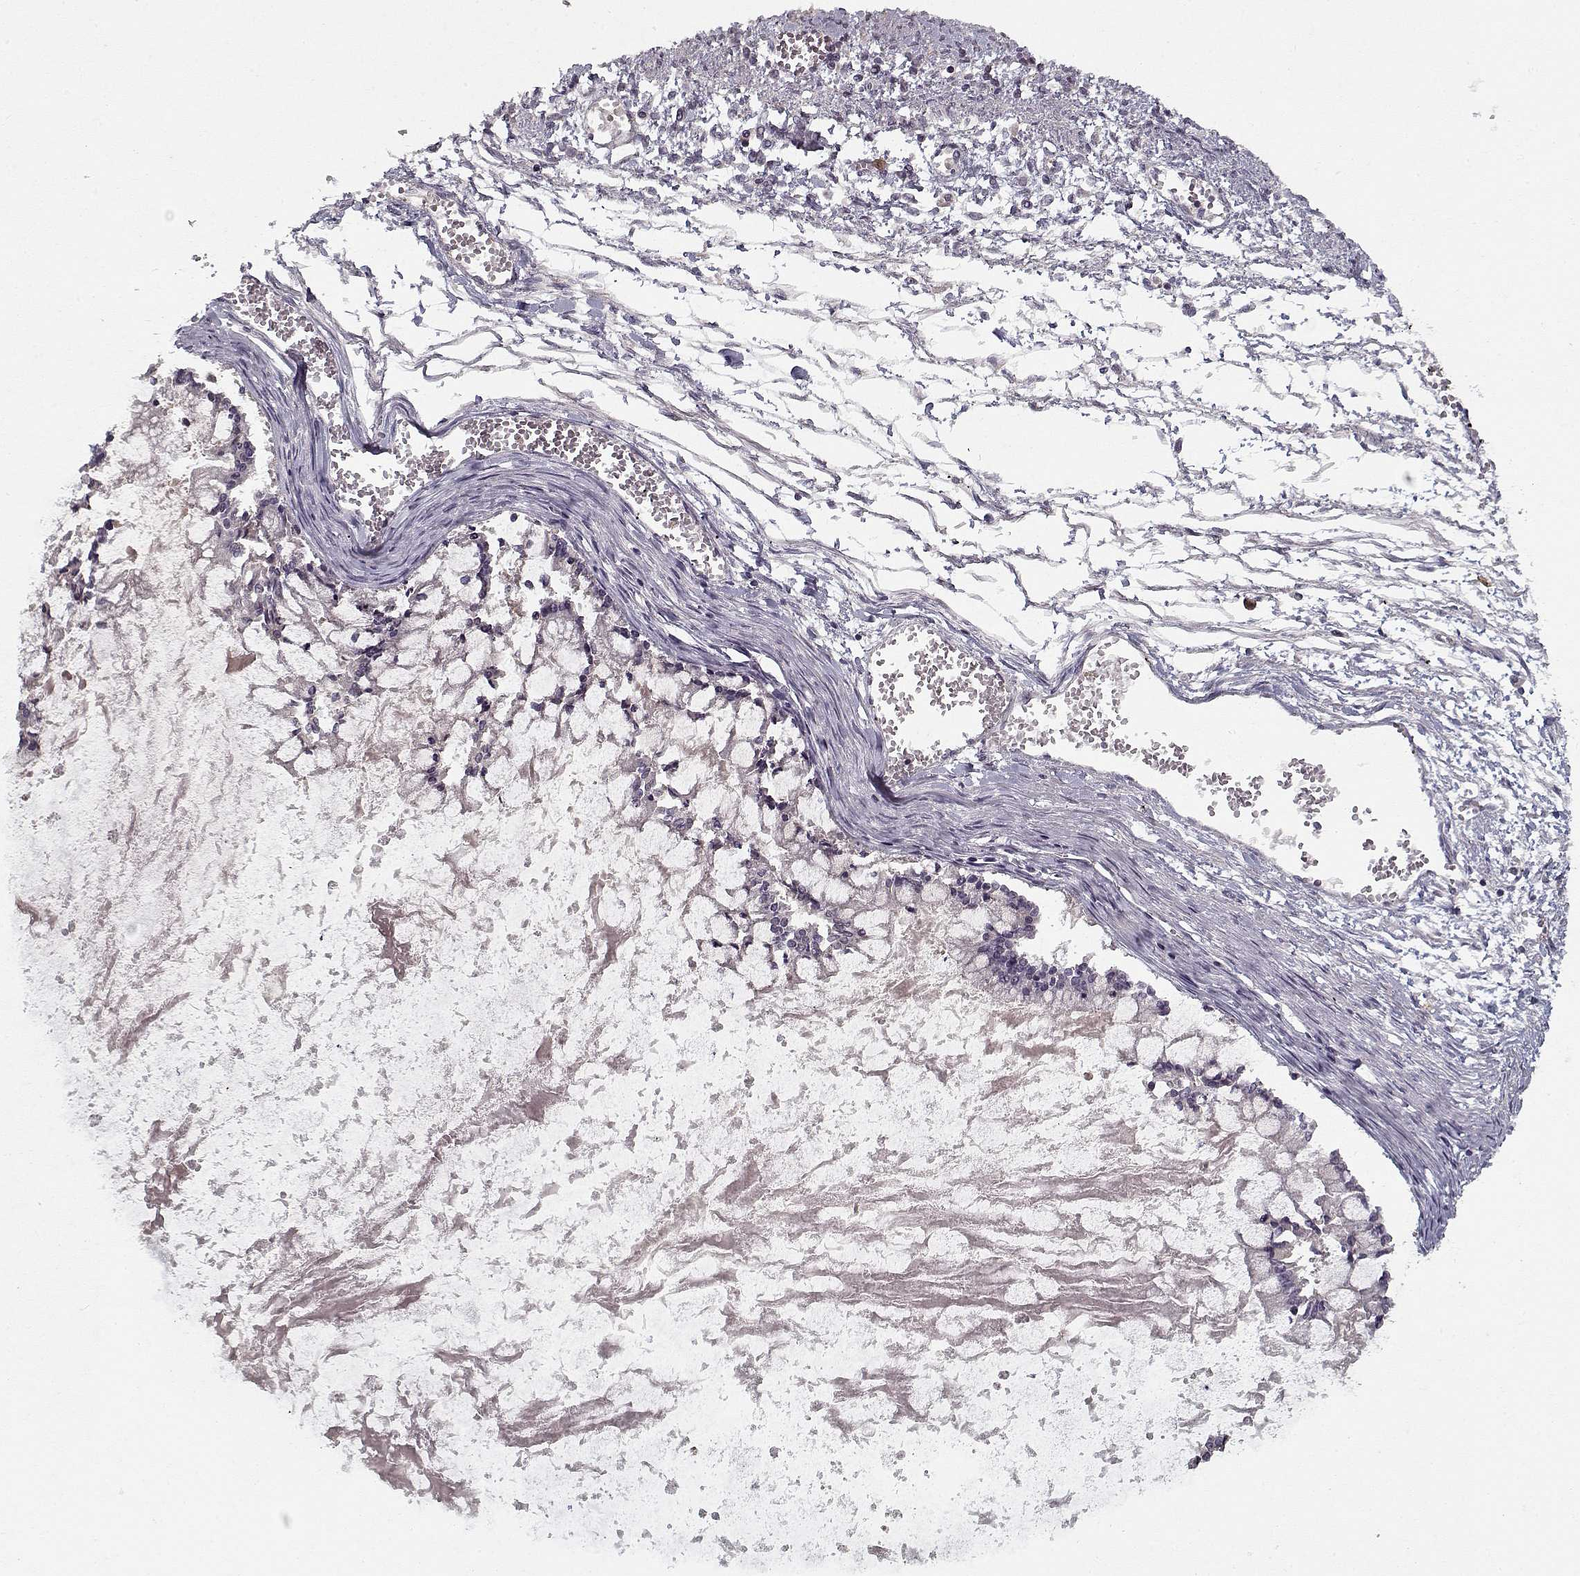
{"staining": {"intensity": "negative", "quantity": "none", "location": "none"}, "tissue": "ovarian cancer", "cell_type": "Tumor cells", "image_type": "cancer", "snomed": [{"axis": "morphology", "description": "Cystadenocarcinoma, mucinous, NOS"}, {"axis": "topography", "description": "Ovary"}], "caption": "High power microscopy histopathology image of an immunohistochemistry (IHC) photomicrograph of ovarian cancer (mucinous cystadenocarcinoma), revealing no significant expression in tumor cells.", "gene": "UNC13D", "patient": {"sex": "female", "age": 67}}